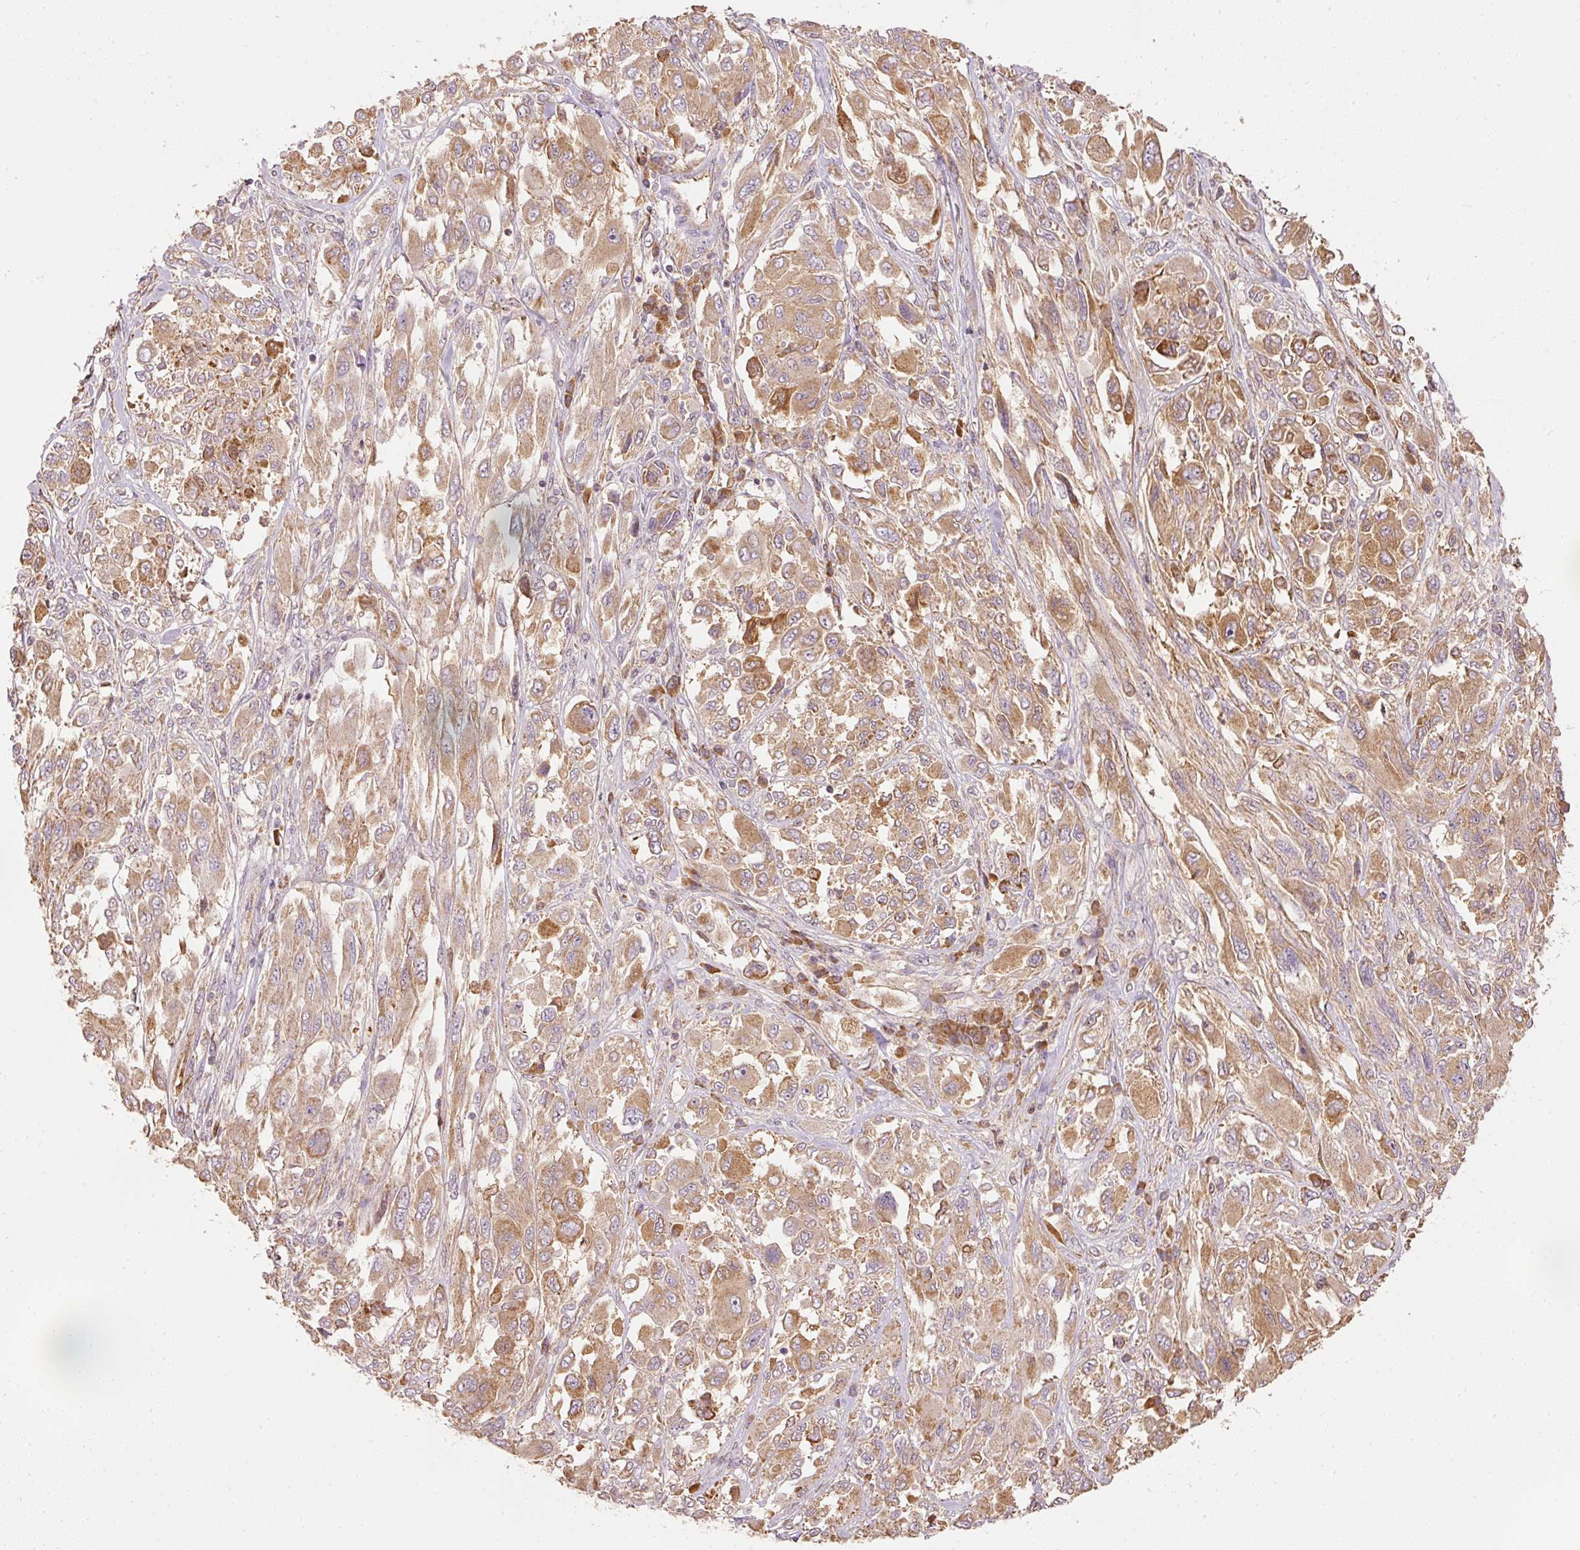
{"staining": {"intensity": "moderate", "quantity": ">75%", "location": "cytoplasmic/membranous"}, "tissue": "melanoma", "cell_type": "Tumor cells", "image_type": "cancer", "snomed": [{"axis": "morphology", "description": "Malignant melanoma, NOS"}, {"axis": "topography", "description": "Skin"}], "caption": "IHC (DAB (3,3'-diaminobenzidine)) staining of malignant melanoma shows moderate cytoplasmic/membranous protein positivity in about >75% of tumor cells.", "gene": "PSENEN", "patient": {"sex": "female", "age": 91}}